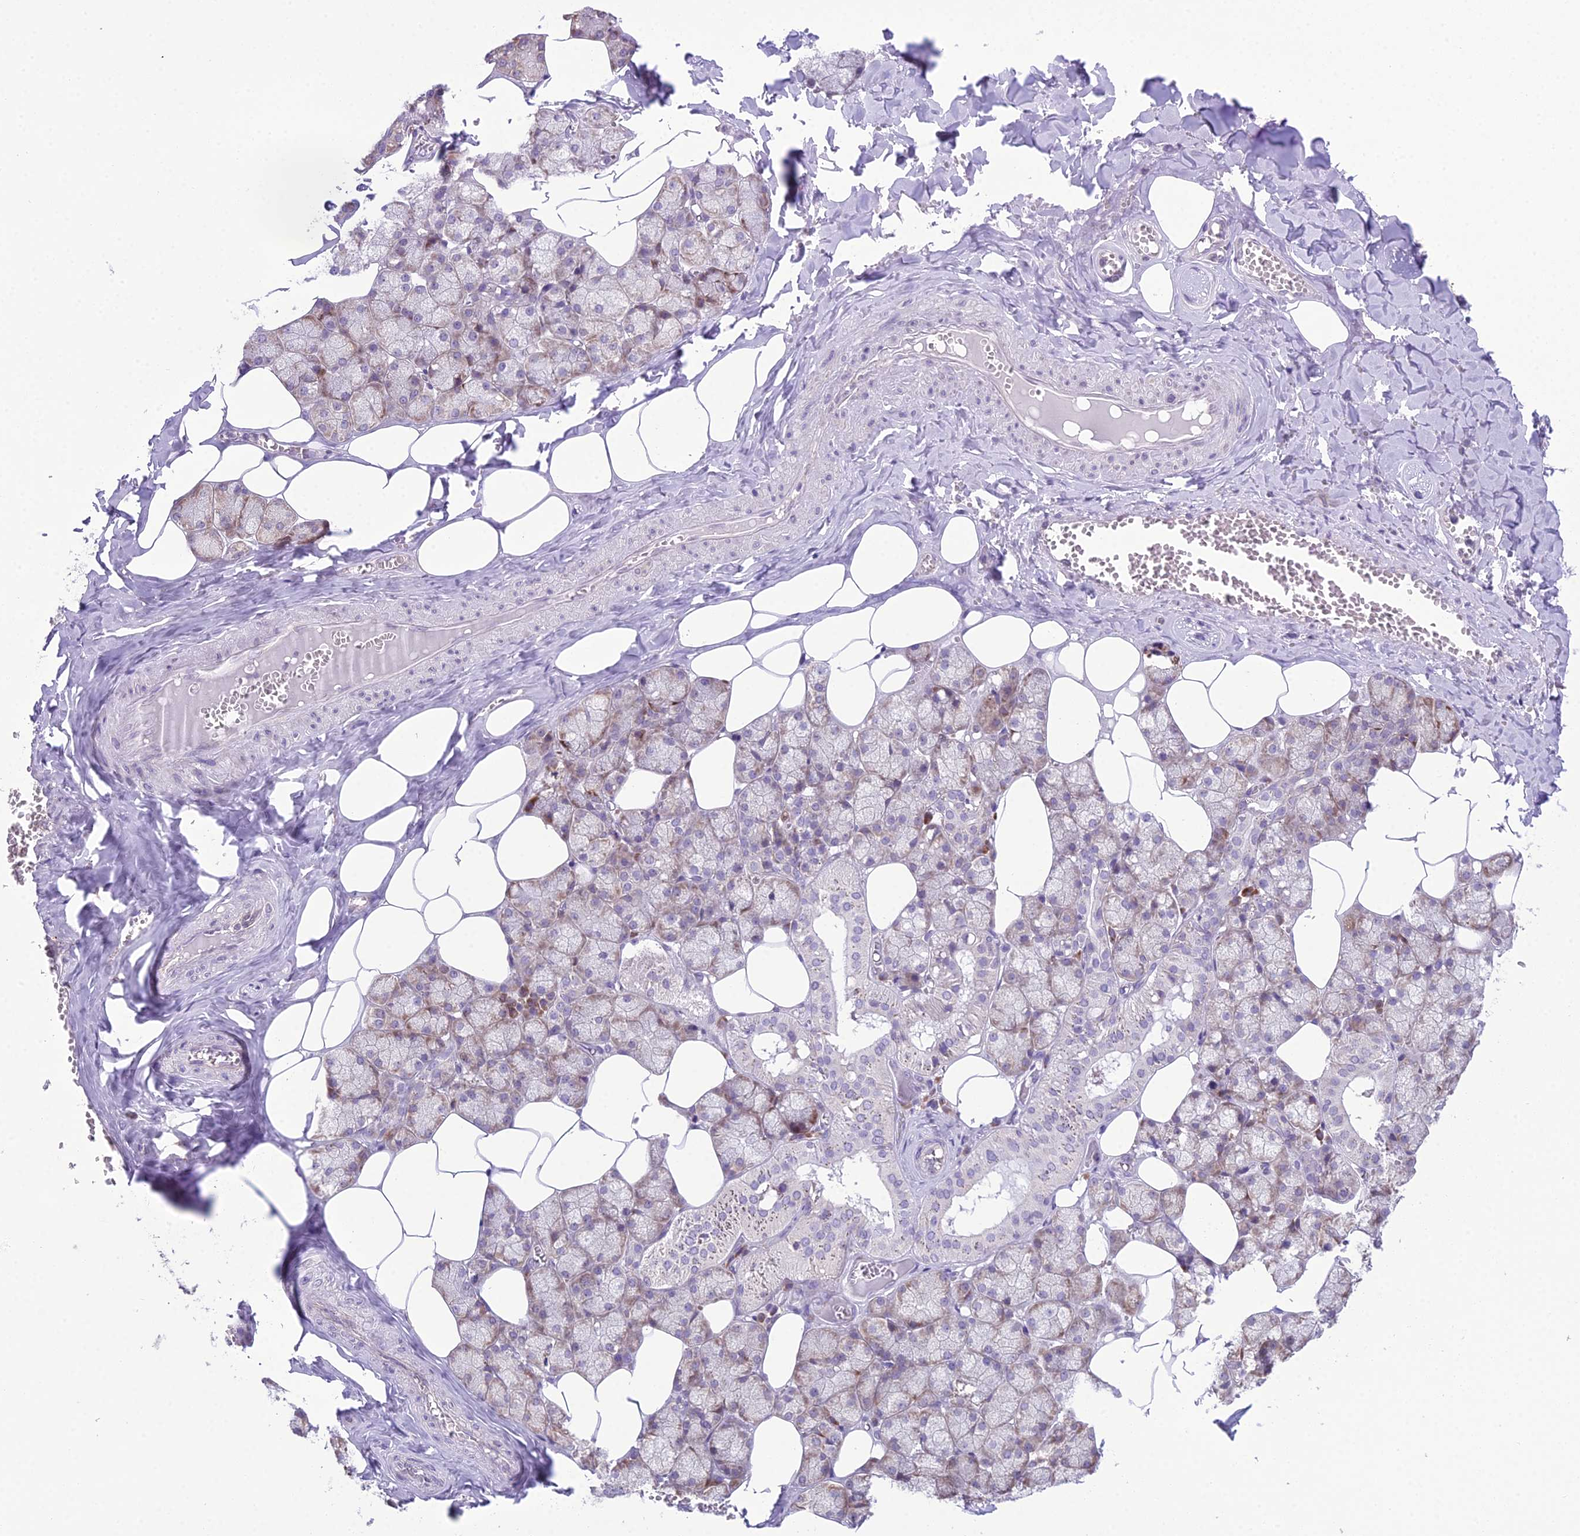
{"staining": {"intensity": "weak", "quantity": "25%-75%", "location": "cytoplasmic/membranous"}, "tissue": "salivary gland", "cell_type": "Glandular cells", "image_type": "normal", "snomed": [{"axis": "morphology", "description": "Normal tissue, NOS"}, {"axis": "topography", "description": "Salivary gland"}], "caption": "Weak cytoplasmic/membranous staining is identified in approximately 25%-75% of glandular cells in normal salivary gland. (brown staining indicates protein expression, while blue staining denotes nuclei).", "gene": "RPS26", "patient": {"sex": "male", "age": 62}}